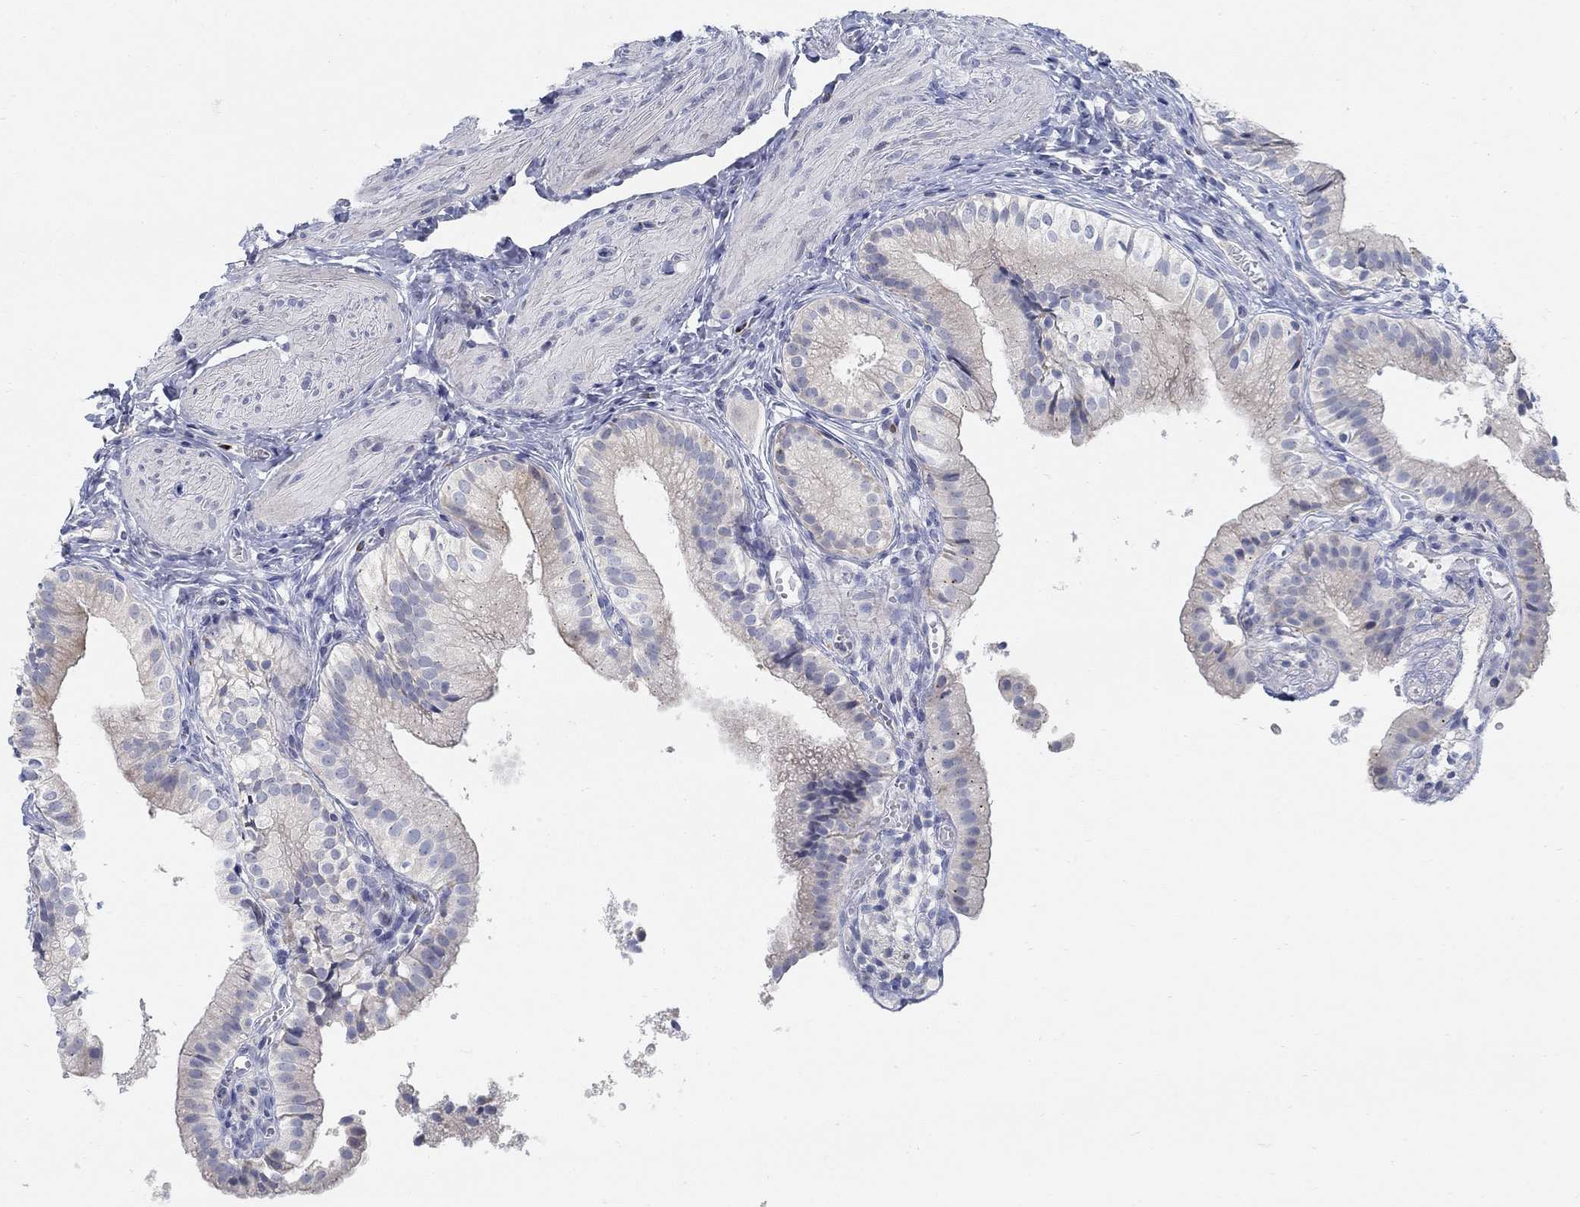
{"staining": {"intensity": "negative", "quantity": "none", "location": "none"}, "tissue": "gallbladder", "cell_type": "Glandular cells", "image_type": "normal", "snomed": [{"axis": "morphology", "description": "Normal tissue, NOS"}, {"axis": "topography", "description": "Gallbladder"}], "caption": "Micrograph shows no protein expression in glandular cells of normal gallbladder. (Brightfield microscopy of DAB IHC at high magnification).", "gene": "ANO7", "patient": {"sex": "female", "age": 47}}